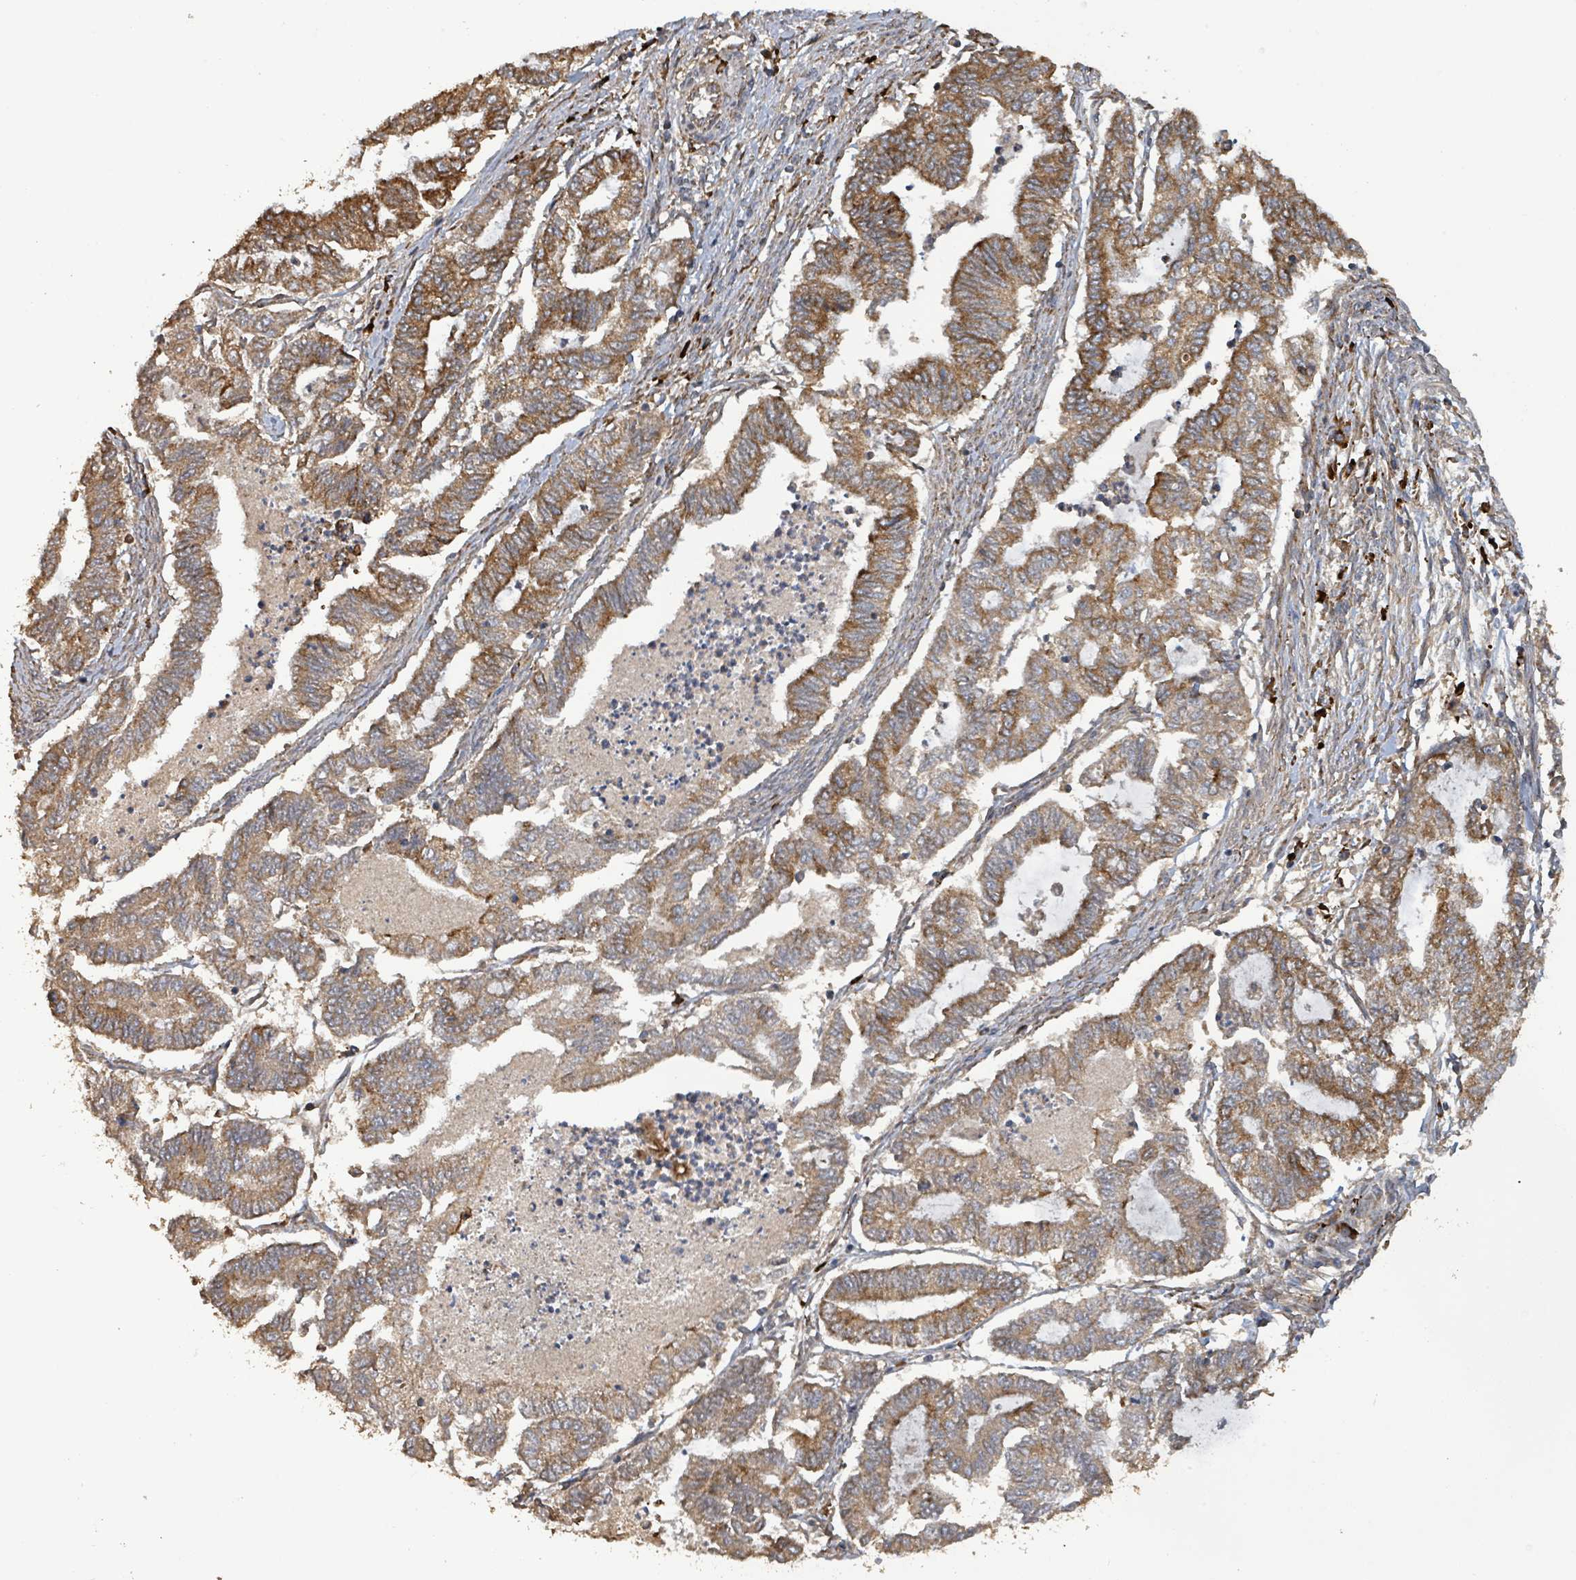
{"staining": {"intensity": "moderate", "quantity": ">75%", "location": "cytoplasmic/membranous"}, "tissue": "endometrial cancer", "cell_type": "Tumor cells", "image_type": "cancer", "snomed": [{"axis": "morphology", "description": "Adenocarcinoma, NOS"}, {"axis": "topography", "description": "Endometrium"}], "caption": "This is a histology image of IHC staining of endometrial adenocarcinoma, which shows moderate staining in the cytoplasmic/membranous of tumor cells.", "gene": "STARD4", "patient": {"sex": "female", "age": 79}}